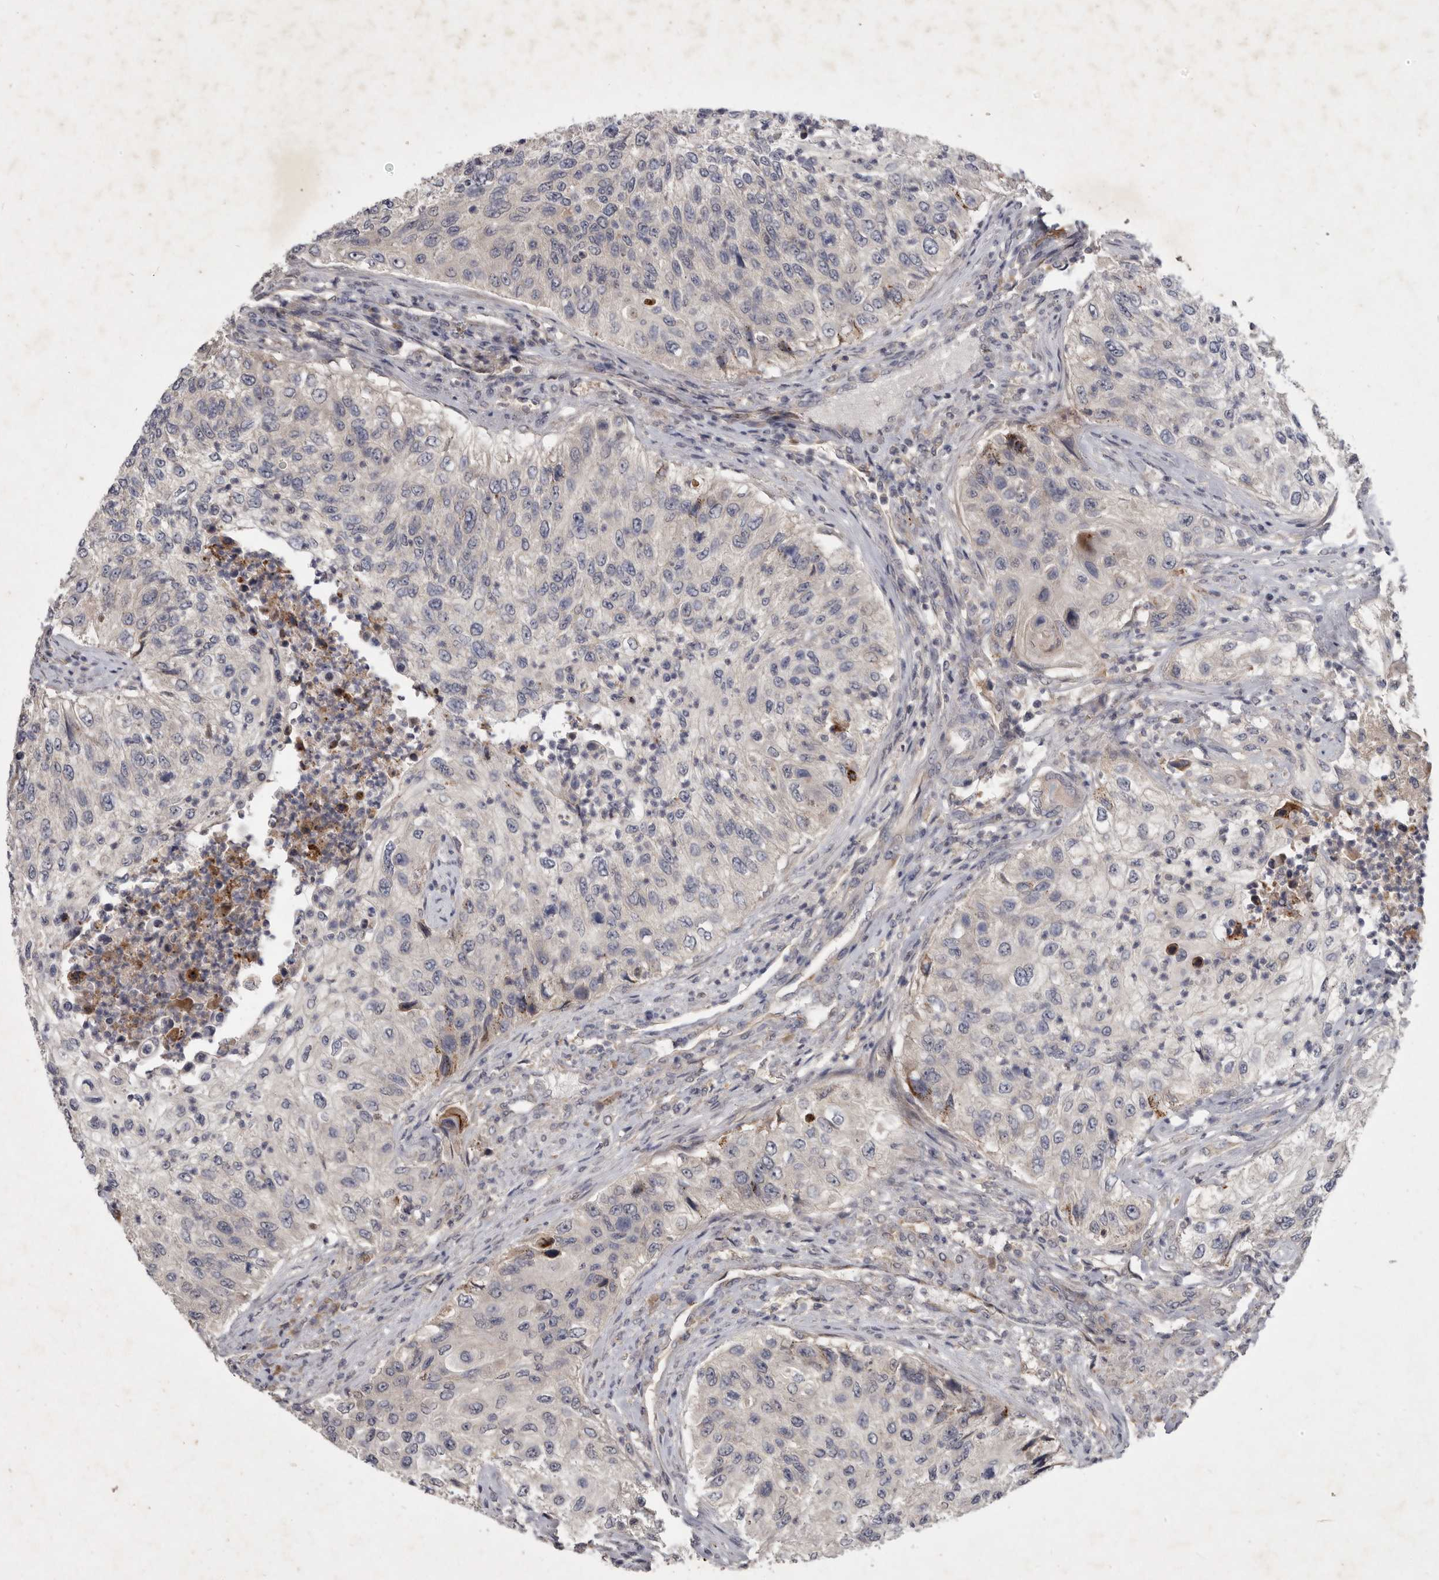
{"staining": {"intensity": "negative", "quantity": "none", "location": "none"}, "tissue": "urothelial cancer", "cell_type": "Tumor cells", "image_type": "cancer", "snomed": [{"axis": "morphology", "description": "Urothelial carcinoma, High grade"}, {"axis": "topography", "description": "Urinary bladder"}], "caption": "Immunohistochemical staining of human urothelial carcinoma (high-grade) demonstrates no significant expression in tumor cells.", "gene": "SLC22A1", "patient": {"sex": "female", "age": 60}}